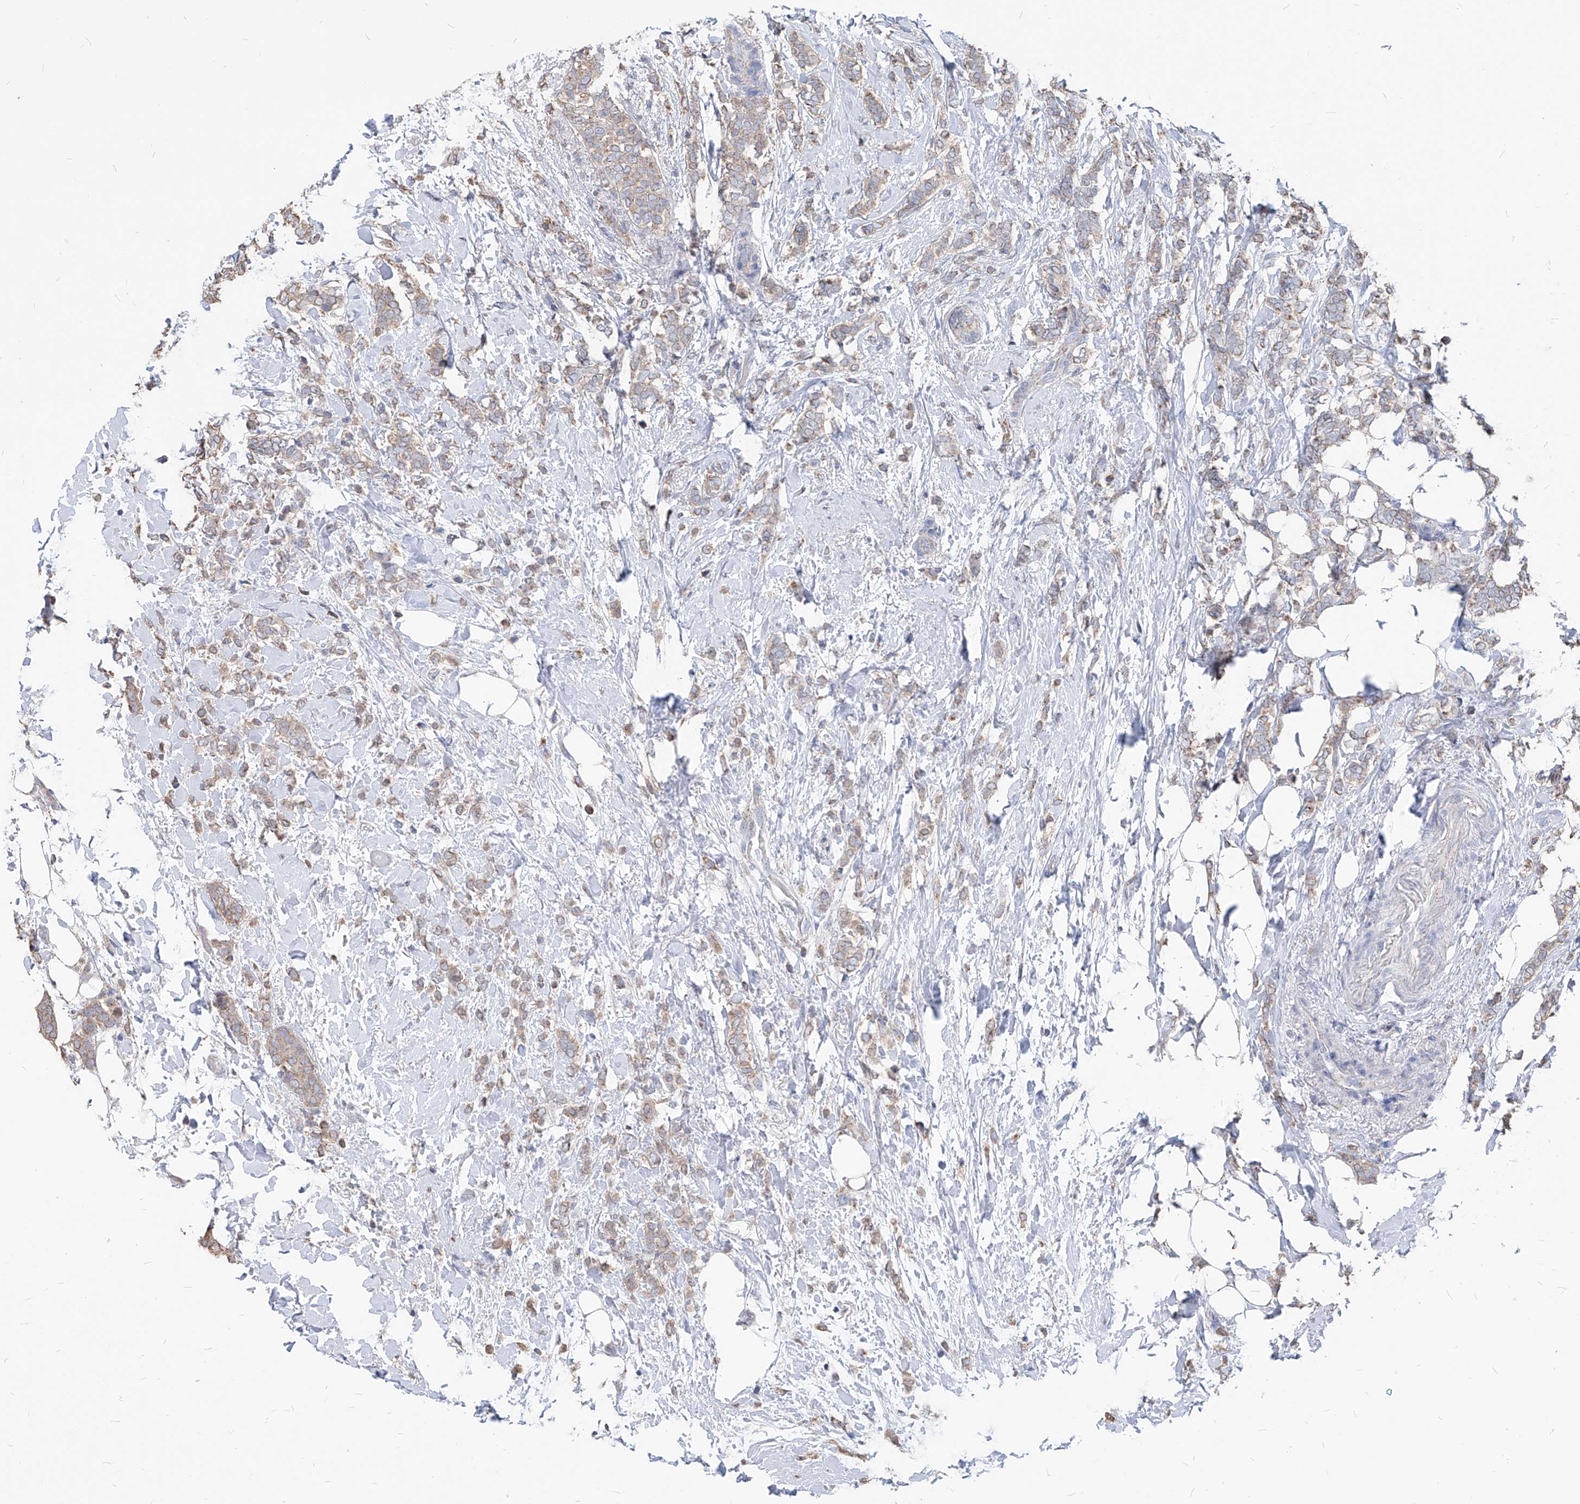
{"staining": {"intensity": "weak", "quantity": ">75%", "location": "cytoplasmic/membranous"}, "tissue": "breast cancer", "cell_type": "Tumor cells", "image_type": "cancer", "snomed": [{"axis": "morphology", "description": "Lobular carcinoma"}, {"axis": "topography", "description": "Breast"}], "caption": "There is low levels of weak cytoplasmic/membranous staining in tumor cells of breast cancer (lobular carcinoma), as demonstrated by immunohistochemical staining (brown color).", "gene": "AGPS", "patient": {"sex": "female", "age": 50}}